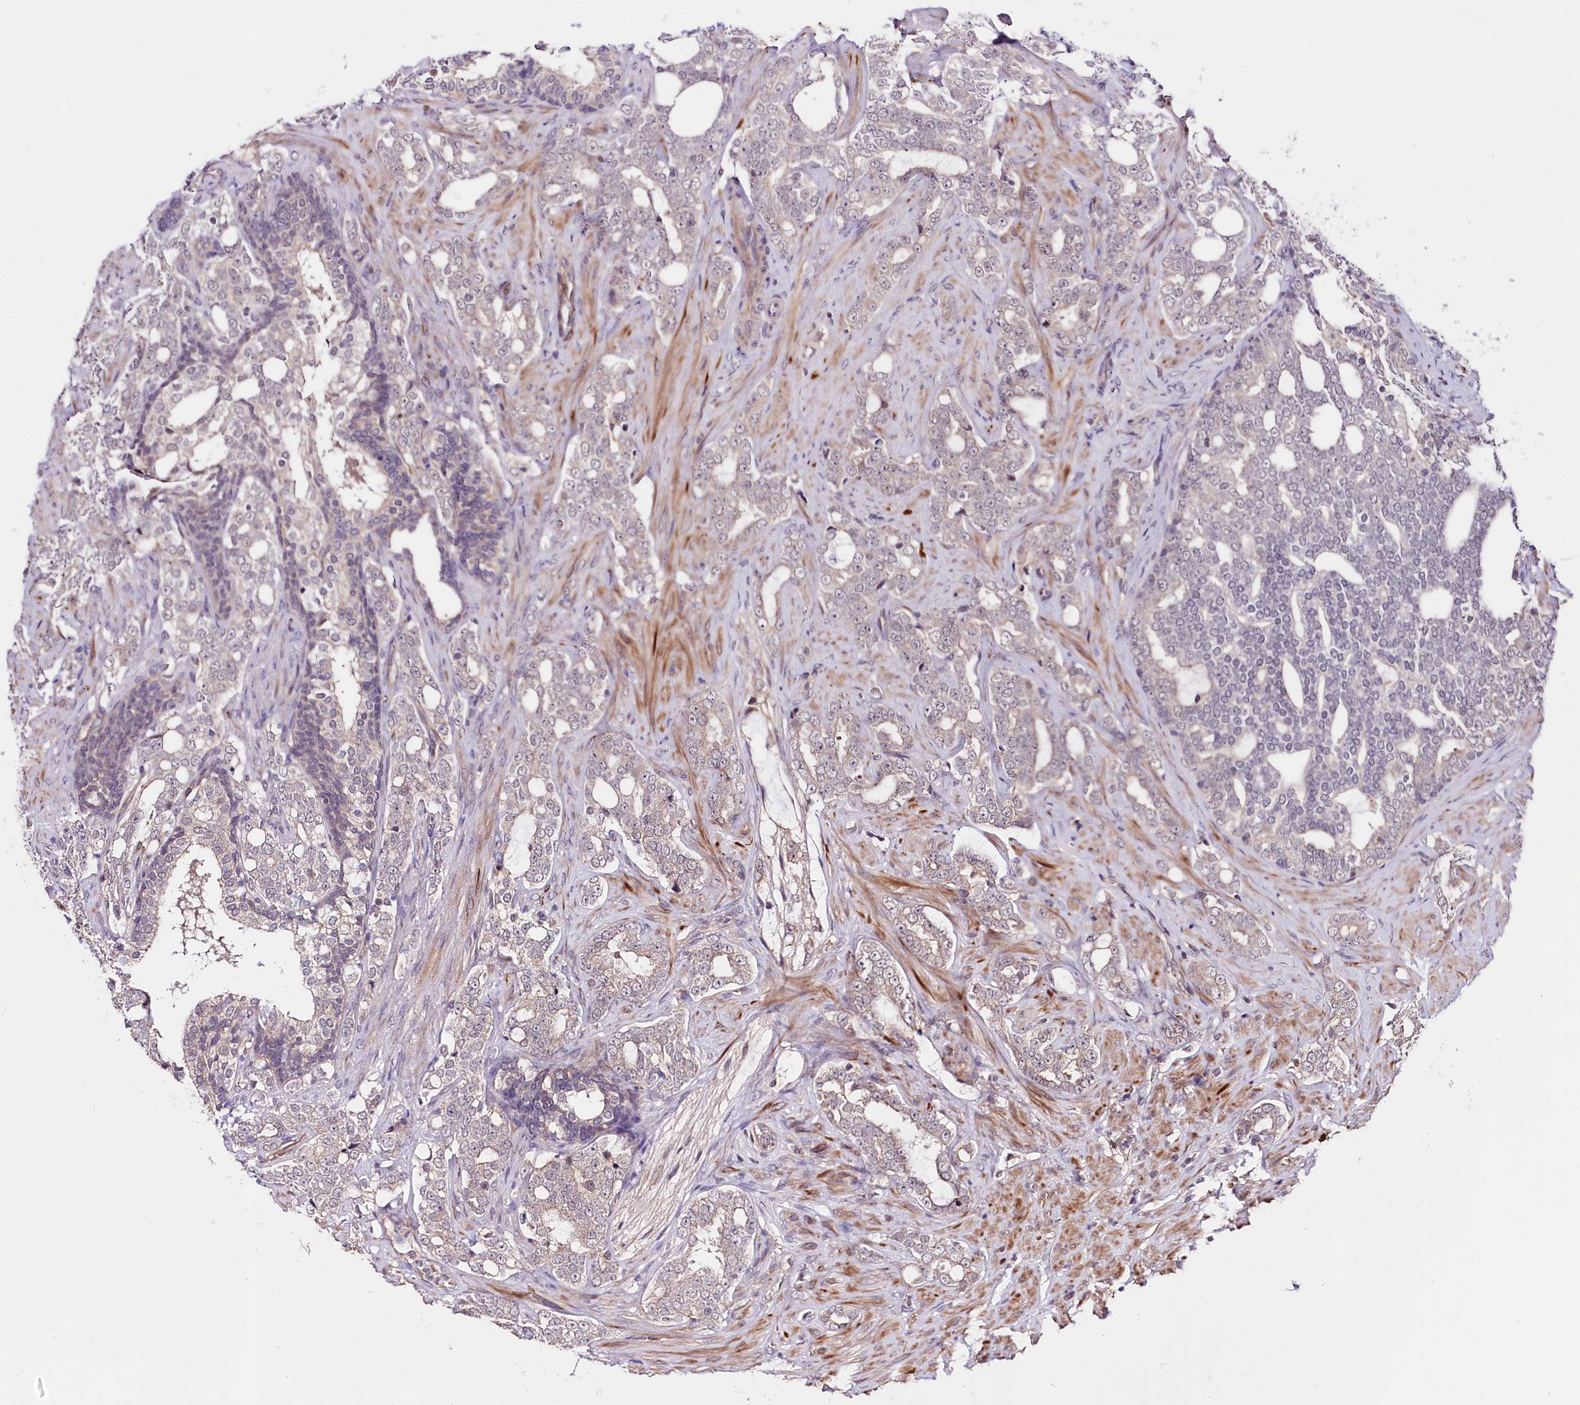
{"staining": {"intensity": "weak", "quantity": "<25%", "location": "cytoplasmic/membranous"}, "tissue": "prostate cancer", "cell_type": "Tumor cells", "image_type": "cancer", "snomed": [{"axis": "morphology", "description": "Adenocarcinoma, High grade"}, {"axis": "topography", "description": "Prostate"}], "caption": "High power microscopy image of an immunohistochemistry (IHC) micrograph of adenocarcinoma (high-grade) (prostate), revealing no significant staining in tumor cells. (Stains: DAB (3,3'-diaminobenzidine) immunohistochemistry (IHC) with hematoxylin counter stain, Microscopy: brightfield microscopy at high magnification).", "gene": "TAFAZZIN", "patient": {"sex": "male", "age": 64}}